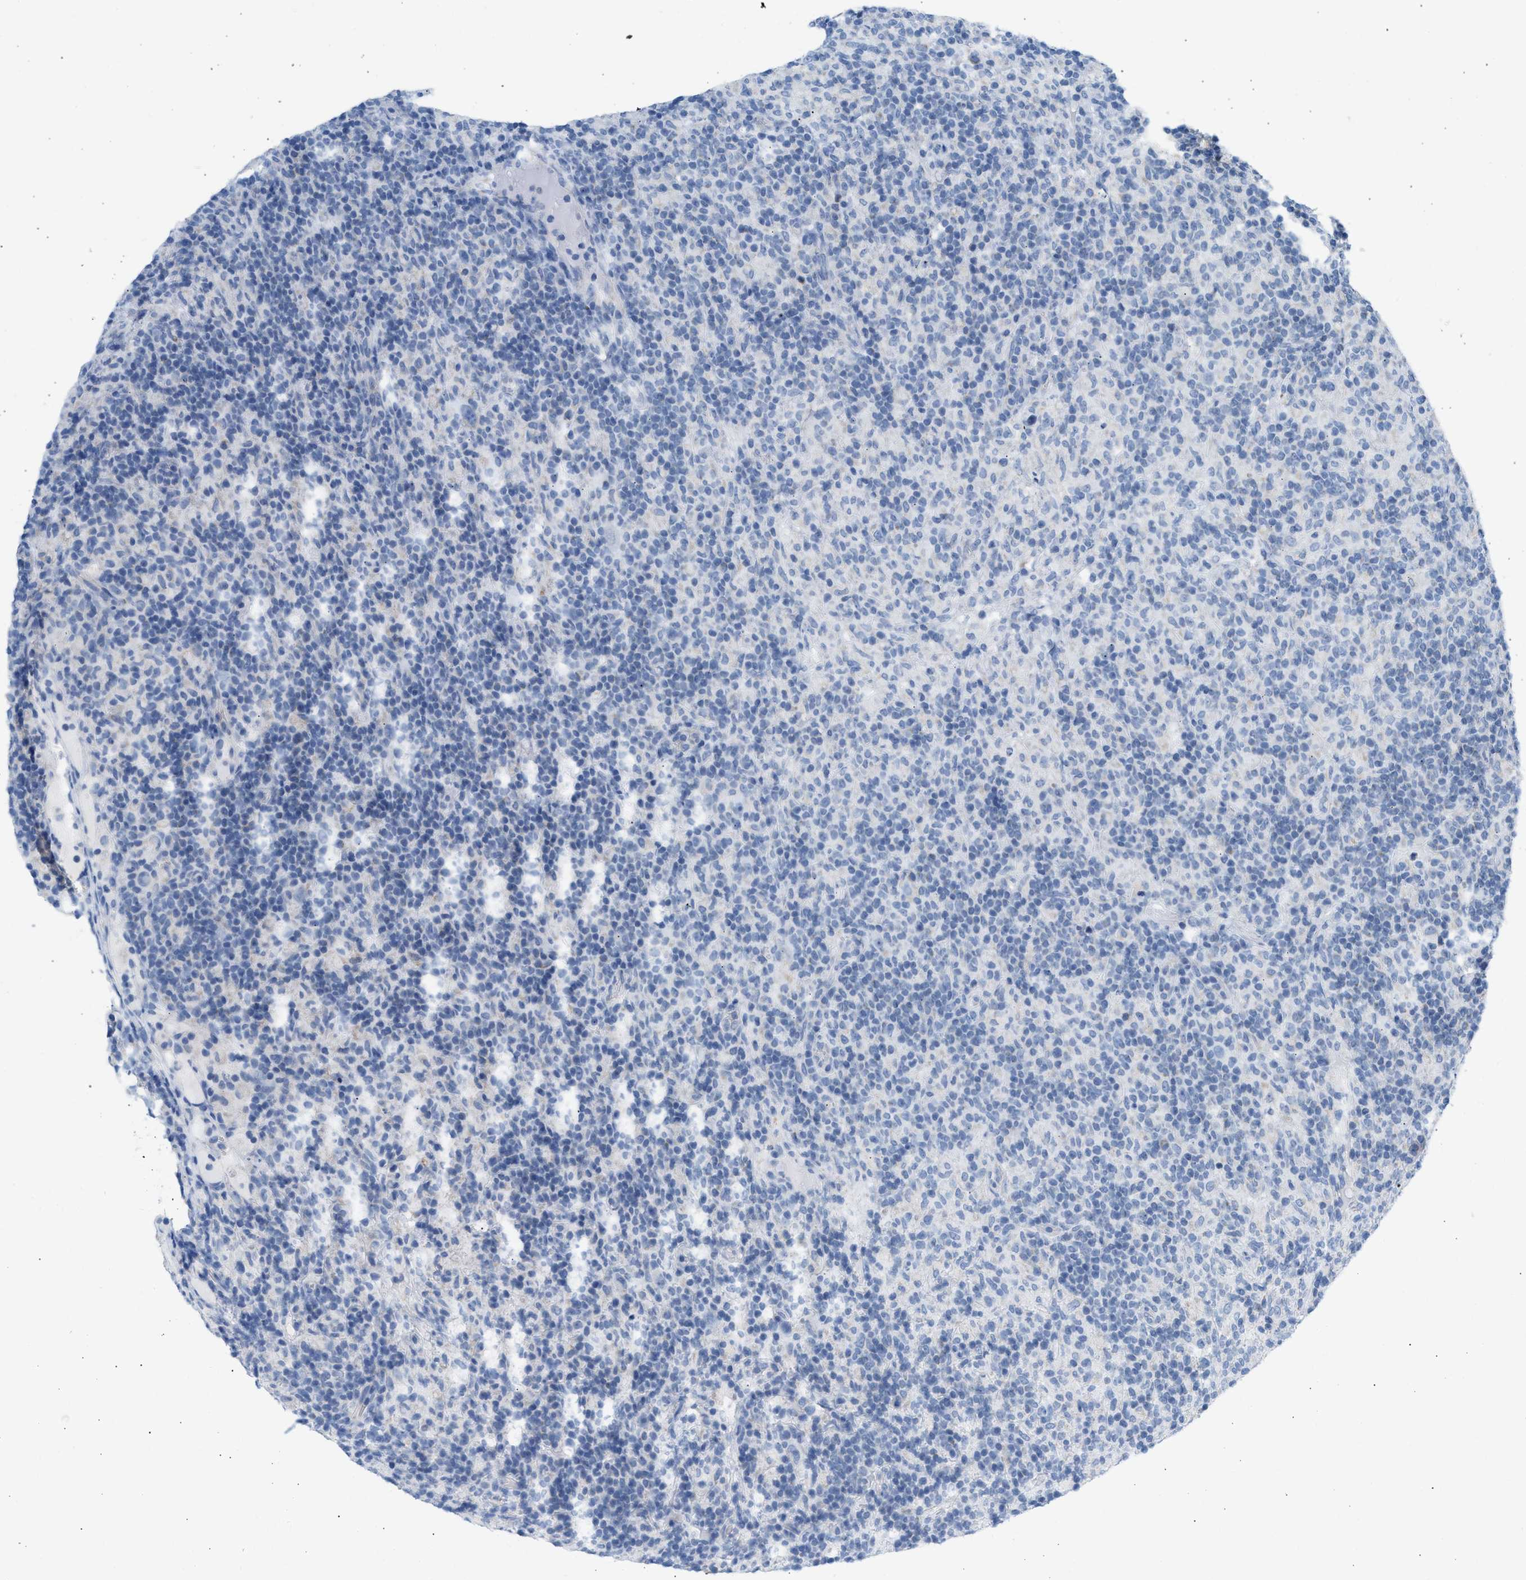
{"staining": {"intensity": "negative", "quantity": "none", "location": "none"}, "tissue": "lymphoma", "cell_type": "Tumor cells", "image_type": "cancer", "snomed": [{"axis": "morphology", "description": "Hodgkin's disease, NOS"}, {"axis": "topography", "description": "Lymph node"}], "caption": "IHC of Hodgkin's disease exhibits no expression in tumor cells.", "gene": "NDUFS8", "patient": {"sex": "male", "age": 70}}